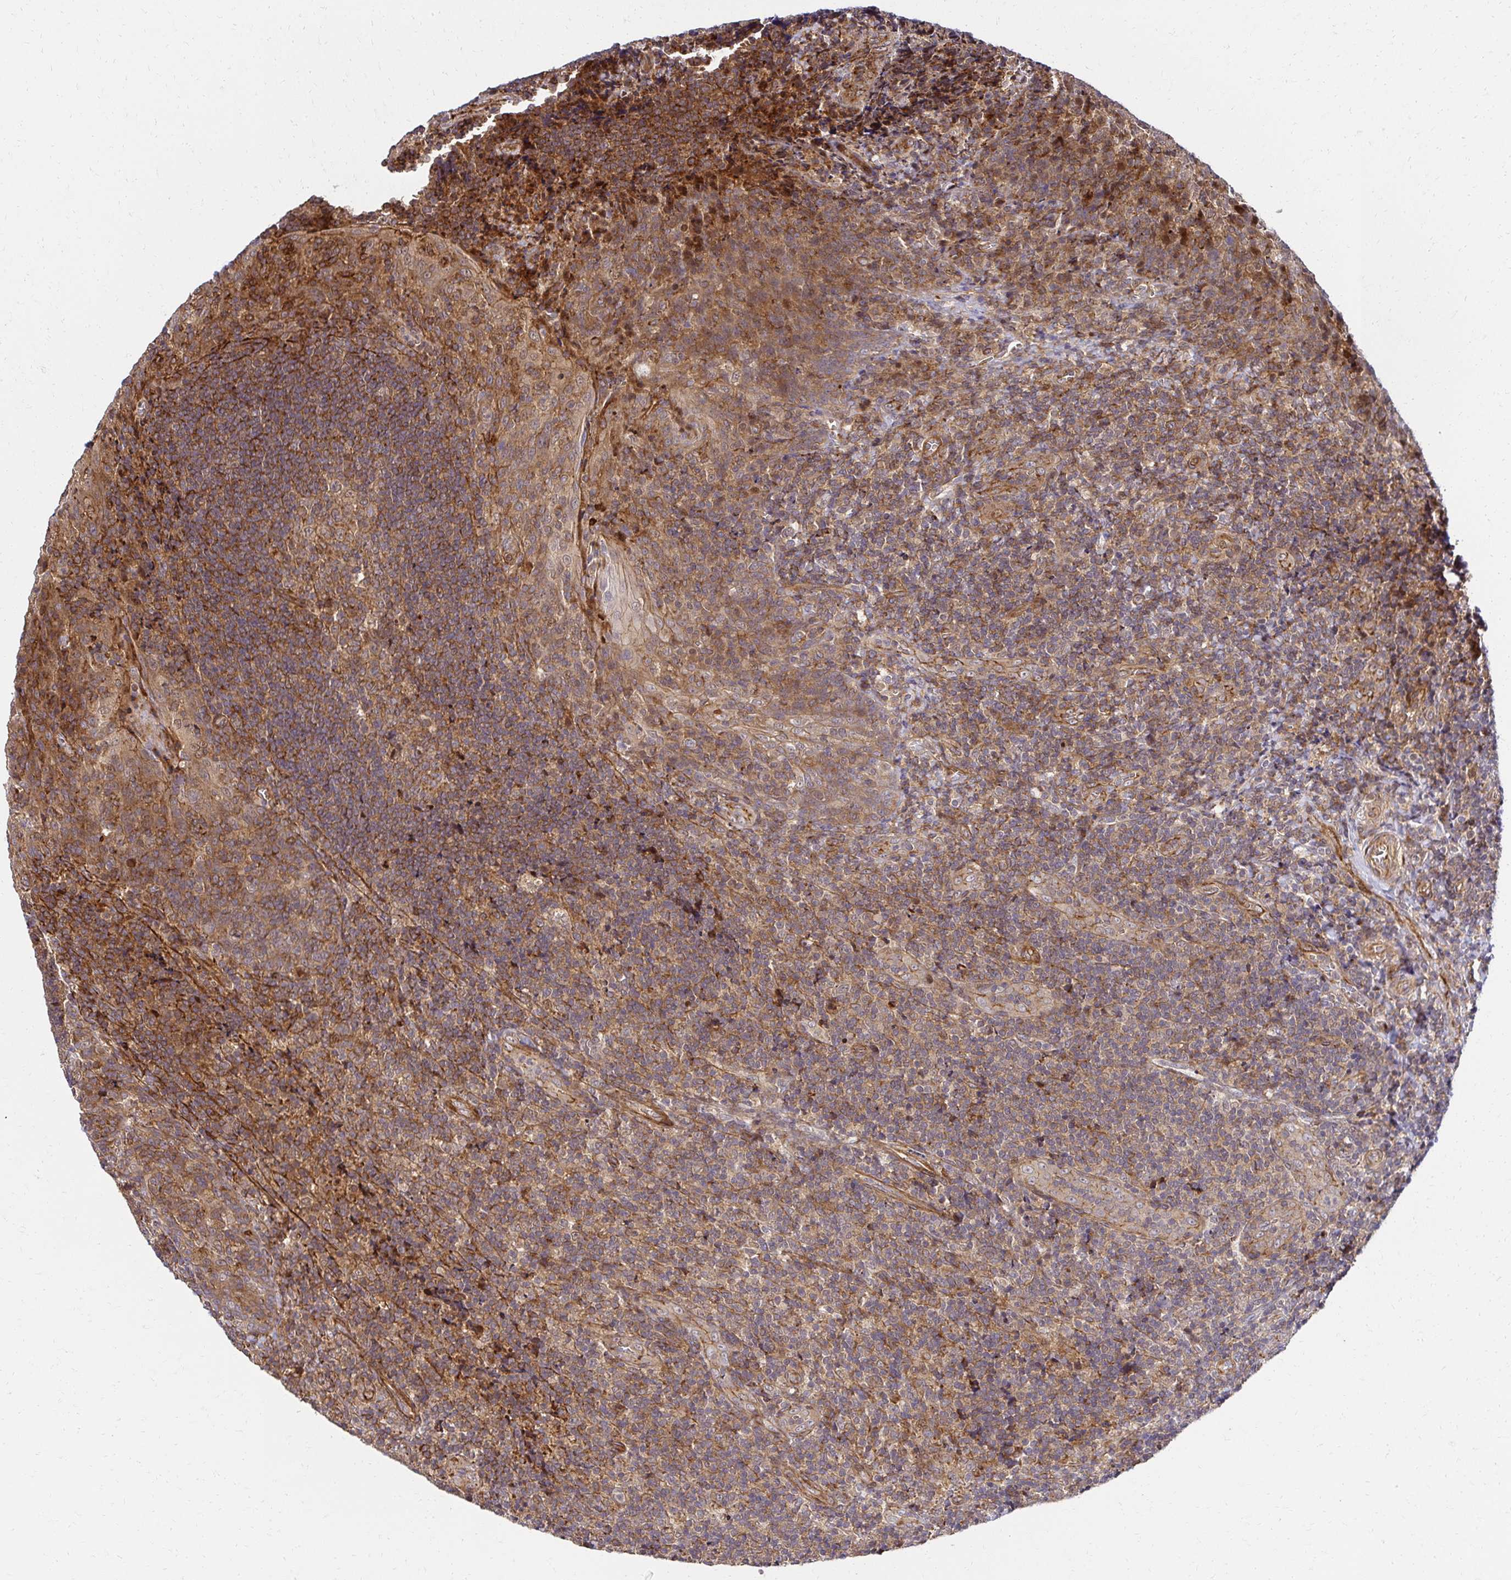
{"staining": {"intensity": "weak", "quantity": "25%-75%", "location": "cytoplasmic/membranous"}, "tissue": "tonsil", "cell_type": "Germinal center cells", "image_type": "normal", "snomed": [{"axis": "morphology", "description": "Normal tissue, NOS"}, {"axis": "topography", "description": "Tonsil"}], "caption": "About 25%-75% of germinal center cells in unremarkable tonsil exhibit weak cytoplasmic/membranous protein expression as visualized by brown immunohistochemical staining.", "gene": "PSMA4", "patient": {"sex": "male", "age": 17}}